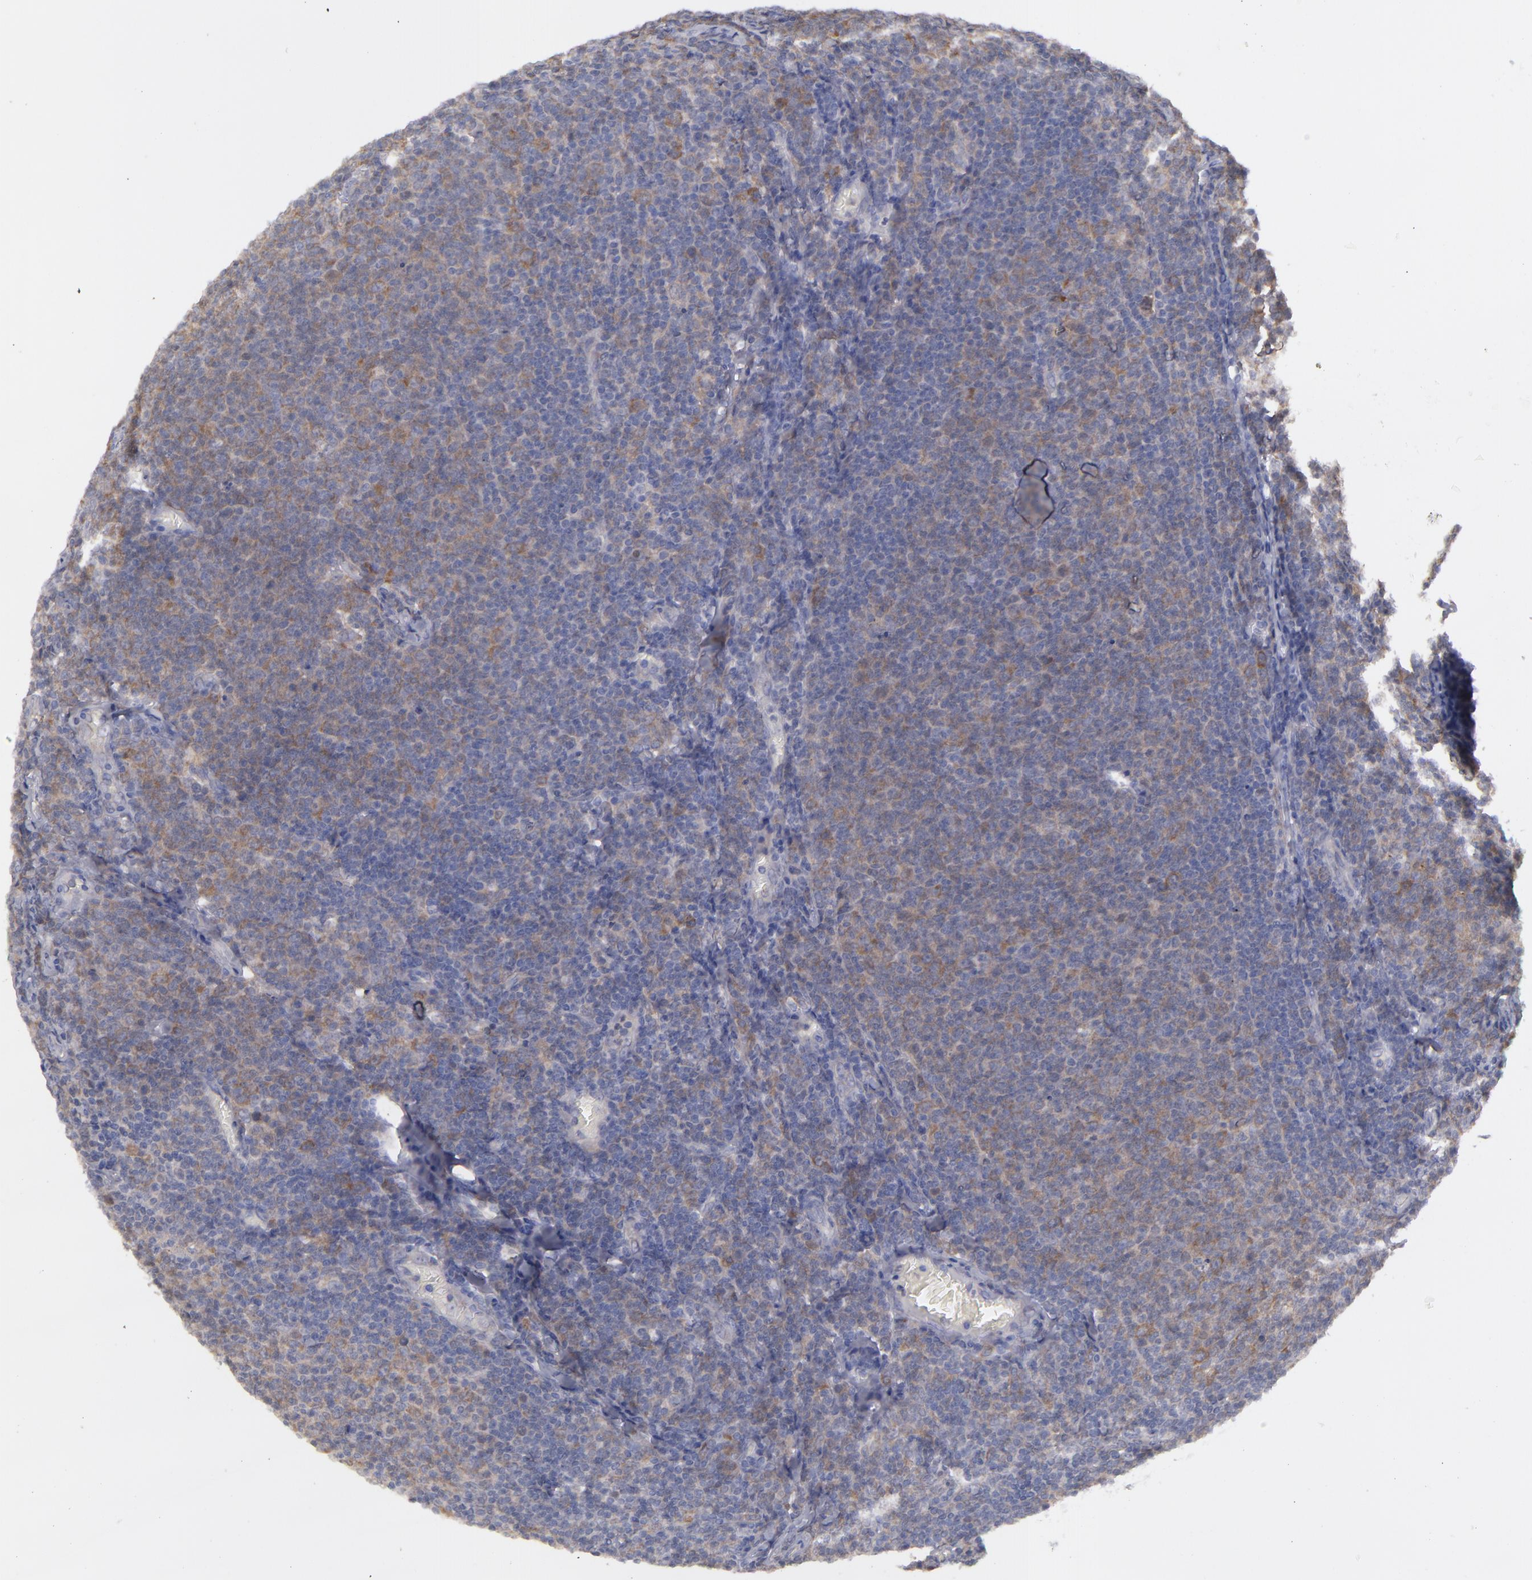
{"staining": {"intensity": "weak", "quantity": "25%-75%", "location": "cytoplasmic/membranous"}, "tissue": "lymphoma", "cell_type": "Tumor cells", "image_type": "cancer", "snomed": [{"axis": "morphology", "description": "Malignant lymphoma, non-Hodgkin's type, Low grade"}, {"axis": "topography", "description": "Lymph node"}], "caption": "Low-grade malignant lymphoma, non-Hodgkin's type stained for a protein reveals weak cytoplasmic/membranous positivity in tumor cells. Nuclei are stained in blue.", "gene": "MTHFD1", "patient": {"sex": "male", "age": 74}}